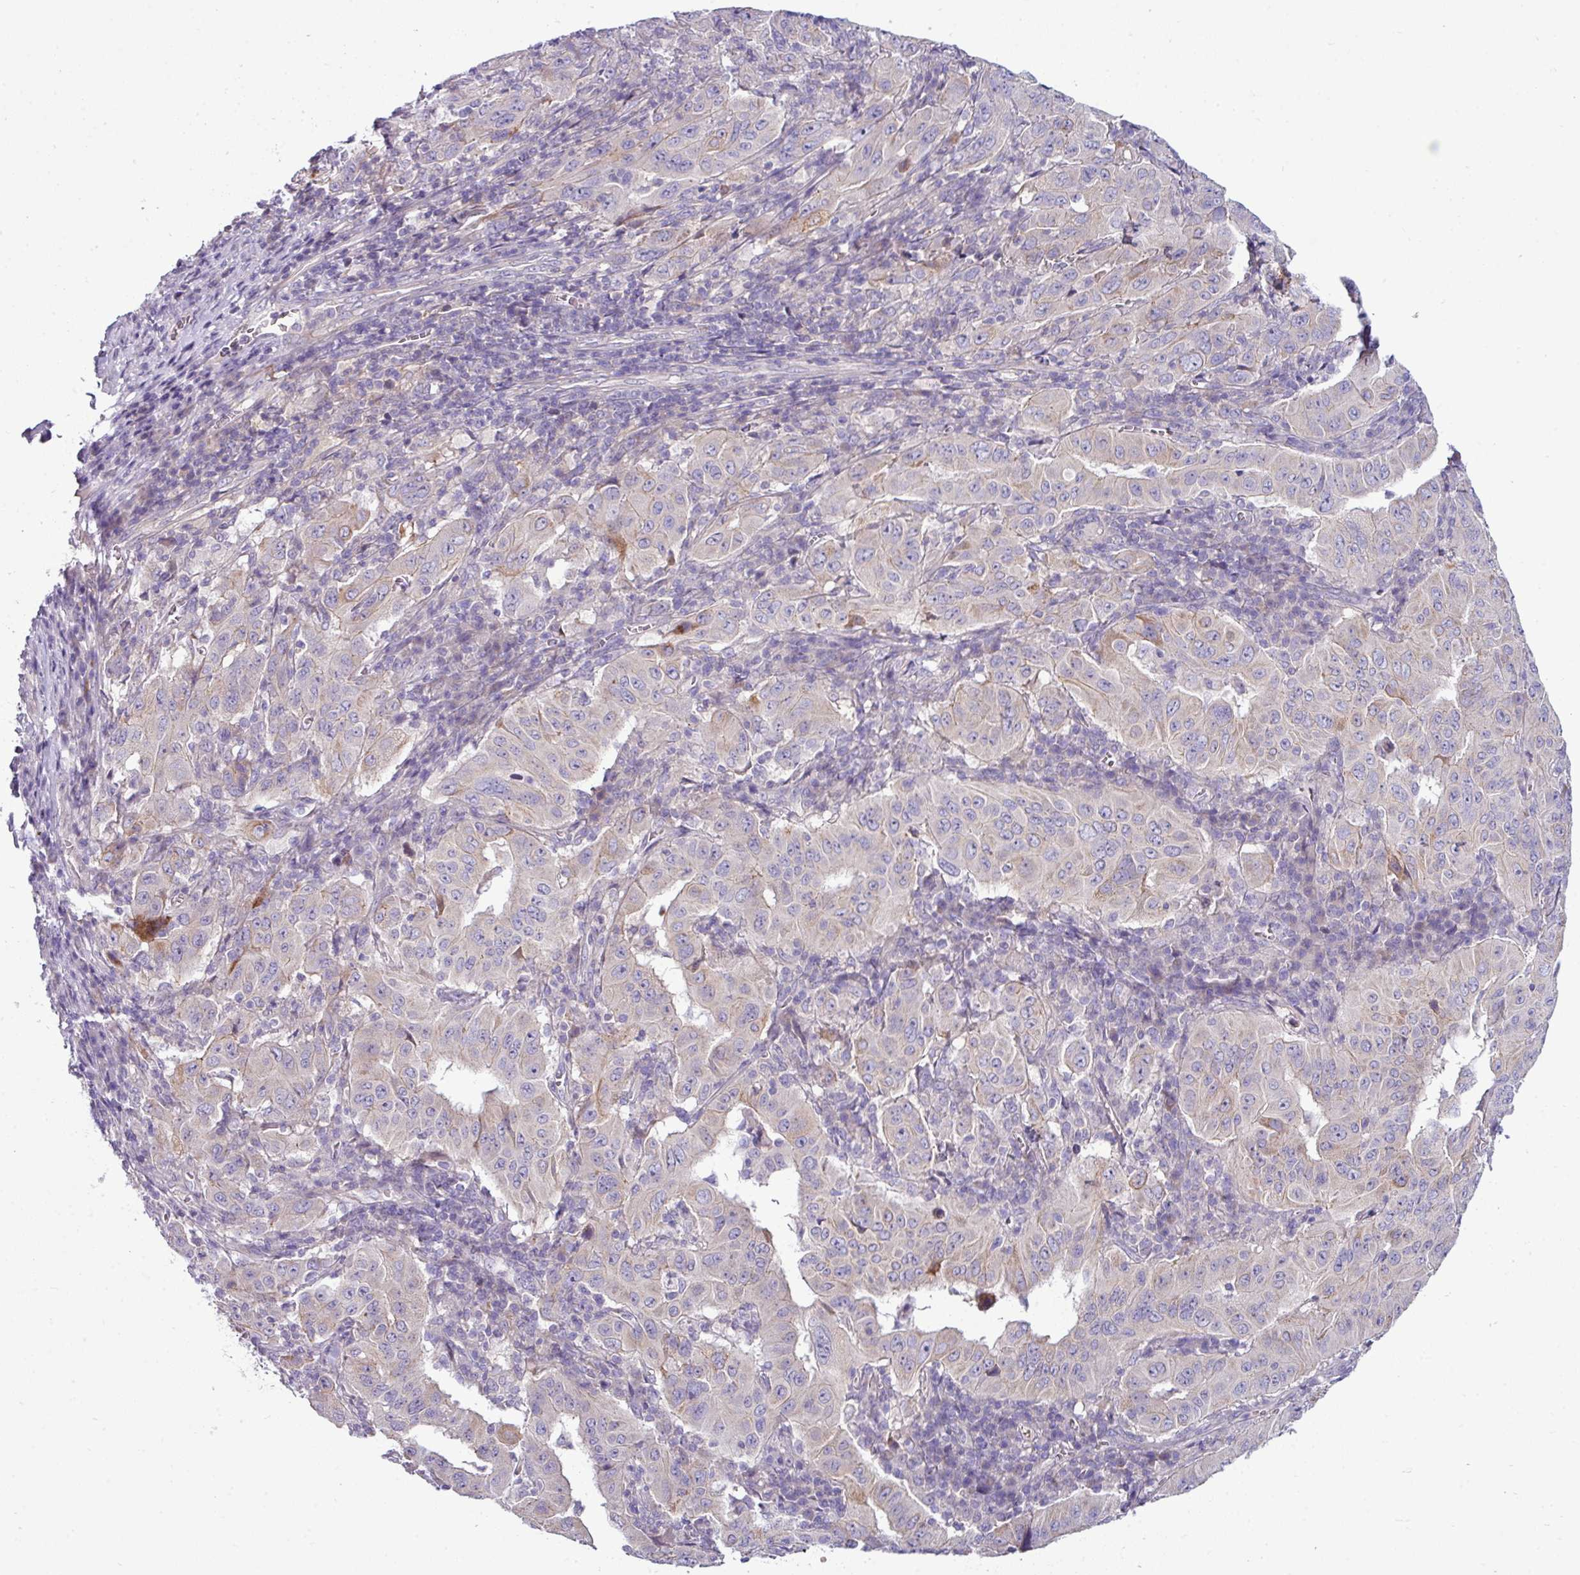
{"staining": {"intensity": "negative", "quantity": "none", "location": "none"}, "tissue": "pancreatic cancer", "cell_type": "Tumor cells", "image_type": "cancer", "snomed": [{"axis": "morphology", "description": "Adenocarcinoma, NOS"}, {"axis": "topography", "description": "Pancreas"}], "caption": "An immunohistochemistry (IHC) histopathology image of pancreatic cancer (adenocarcinoma) is shown. There is no staining in tumor cells of pancreatic cancer (adenocarcinoma).", "gene": "ACAP3", "patient": {"sex": "male", "age": 63}}